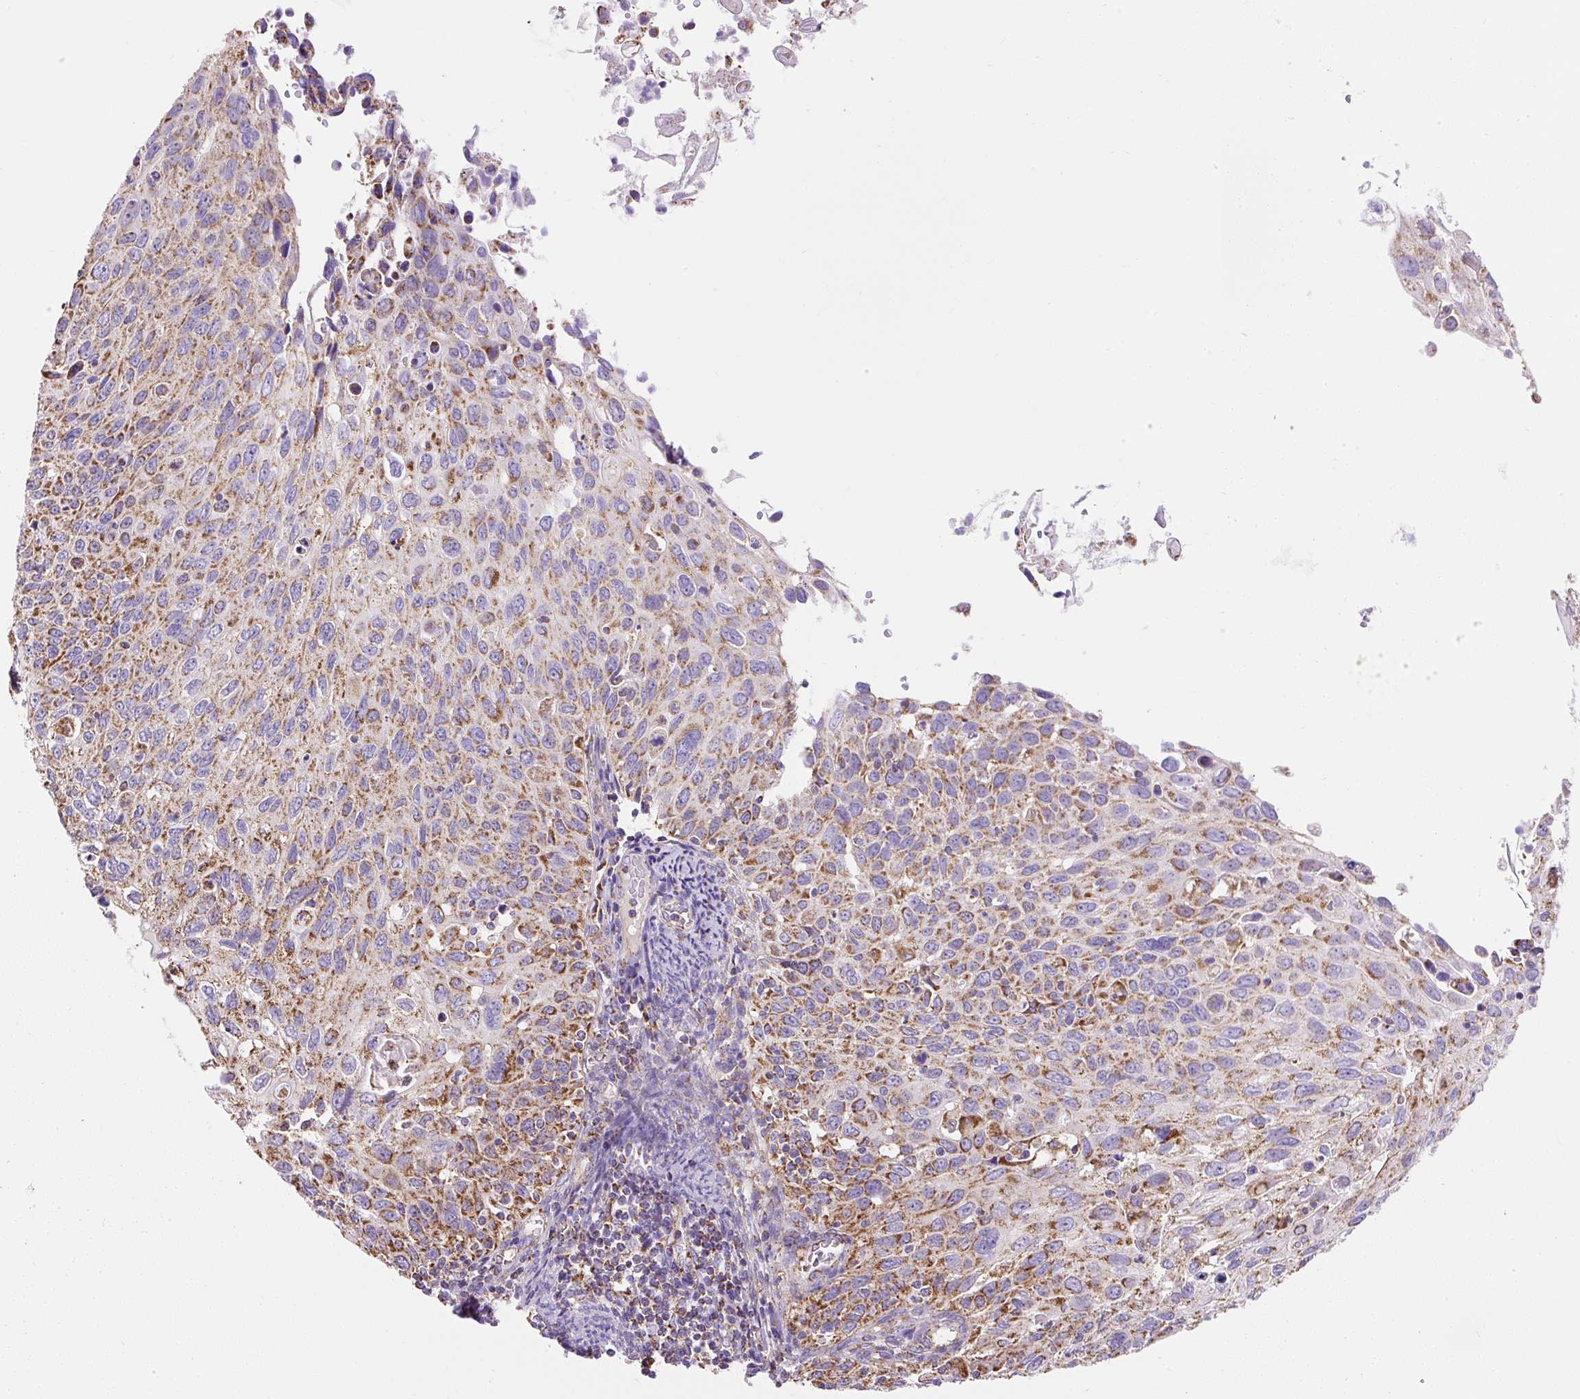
{"staining": {"intensity": "moderate", "quantity": ">75%", "location": "cytoplasmic/membranous"}, "tissue": "cervical cancer", "cell_type": "Tumor cells", "image_type": "cancer", "snomed": [{"axis": "morphology", "description": "Squamous cell carcinoma, NOS"}, {"axis": "topography", "description": "Cervix"}], "caption": "Immunohistochemistry (IHC) (DAB) staining of human squamous cell carcinoma (cervical) exhibits moderate cytoplasmic/membranous protein expression in about >75% of tumor cells. (Stains: DAB (3,3'-diaminobenzidine) in brown, nuclei in blue, Microscopy: brightfield microscopy at high magnification).", "gene": "DAAM2", "patient": {"sex": "female", "age": 70}}